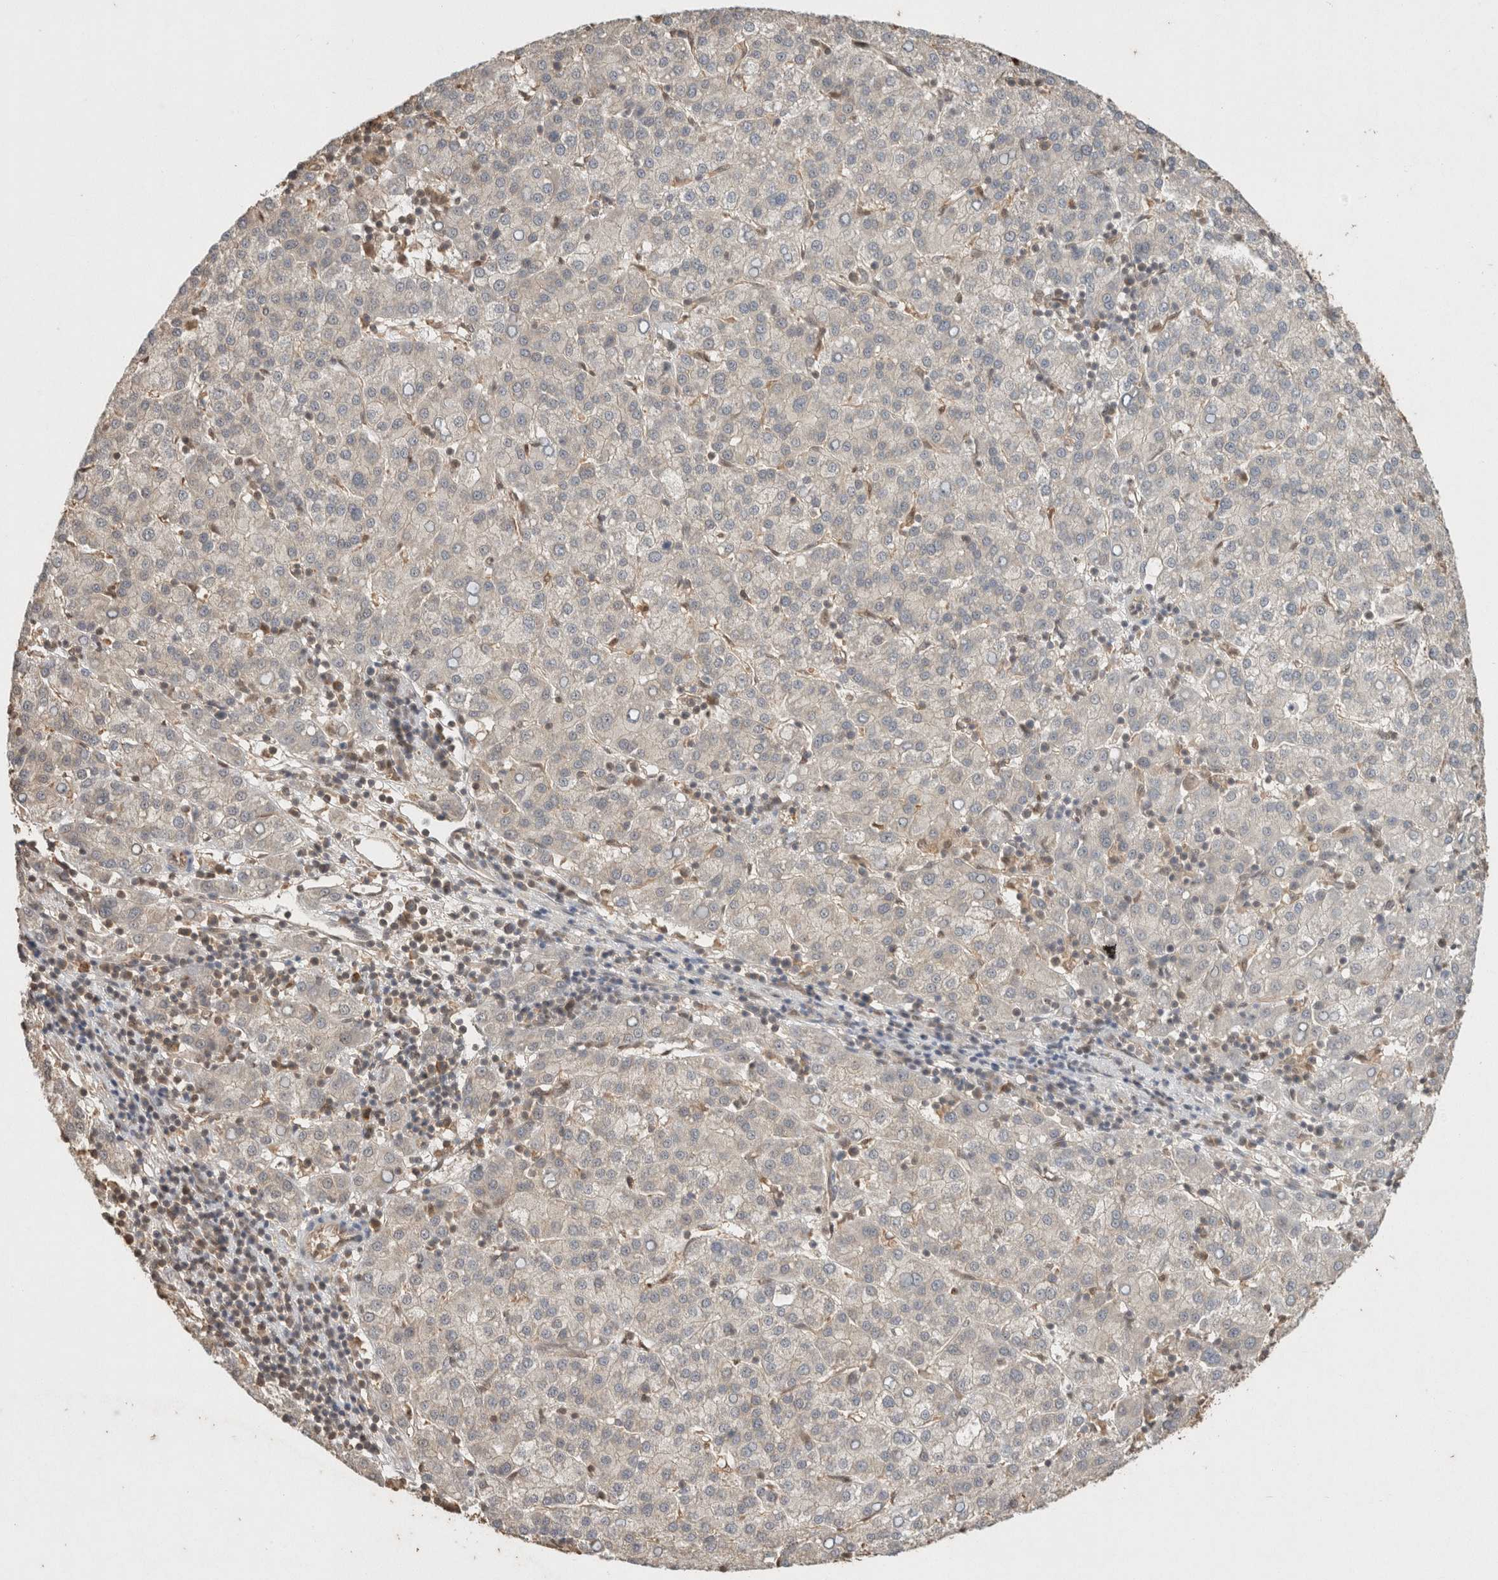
{"staining": {"intensity": "negative", "quantity": "none", "location": "none"}, "tissue": "liver cancer", "cell_type": "Tumor cells", "image_type": "cancer", "snomed": [{"axis": "morphology", "description": "Carcinoma, Hepatocellular, NOS"}, {"axis": "topography", "description": "Liver"}], "caption": "There is no significant staining in tumor cells of liver cancer. (Immunohistochemistry (ihc), brightfield microscopy, high magnification).", "gene": "YWHAH", "patient": {"sex": "female", "age": 58}}